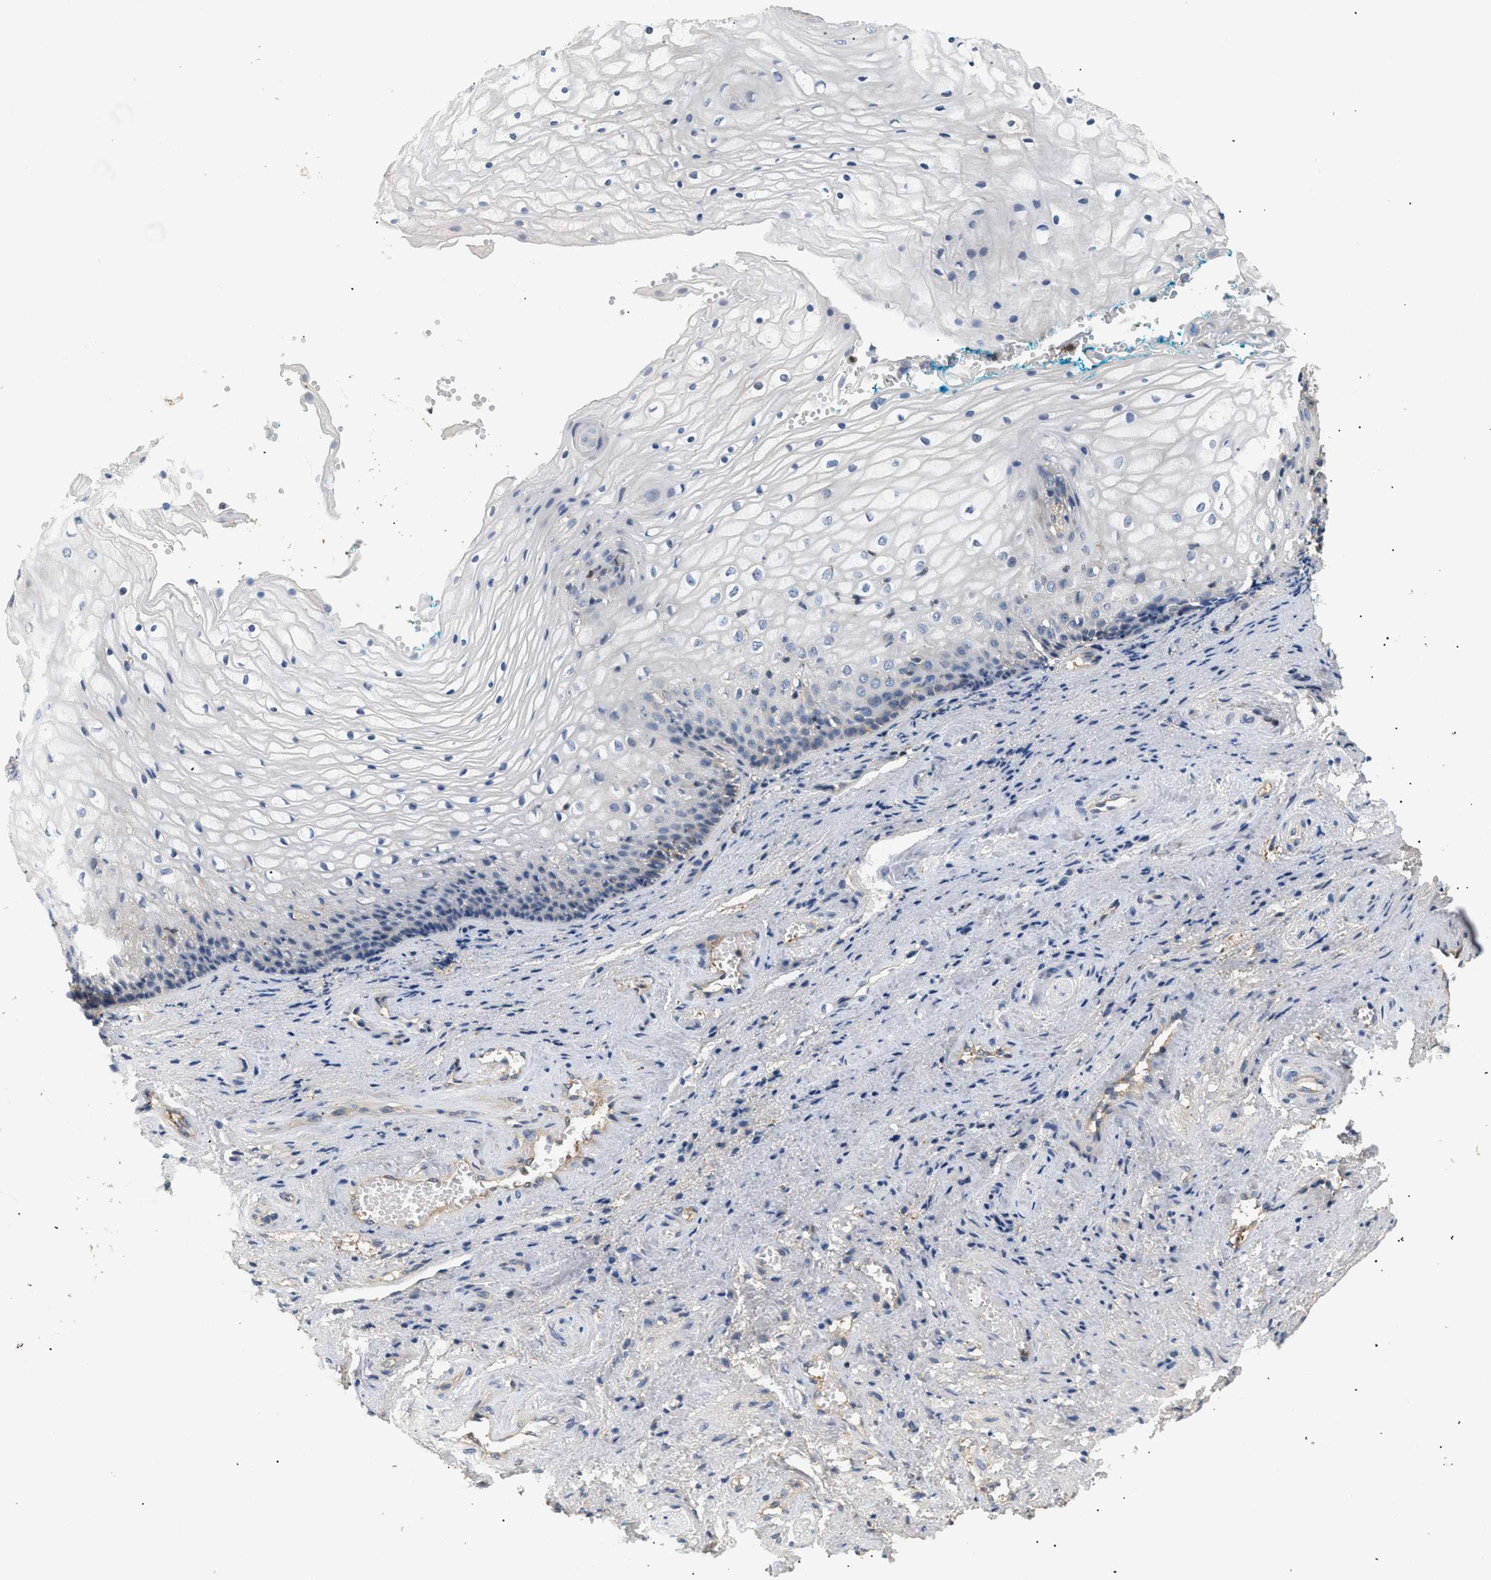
{"staining": {"intensity": "negative", "quantity": "none", "location": "none"}, "tissue": "vagina", "cell_type": "Squamous epithelial cells", "image_type": "normal", "snomed": [{"axis": "morphology", "description": "Normal tissue, NOS"}, {"axis": "topography", "description": "Vagina"}], "caption": "Immunohistochemistry (IHC) micrograph of unremarkable human vagina stained for a protein (brown), which demonstrates no positivity in squamous epithelial cells.", "gene": "FARS2", "patient": {"sex": "female", "age": 34}}